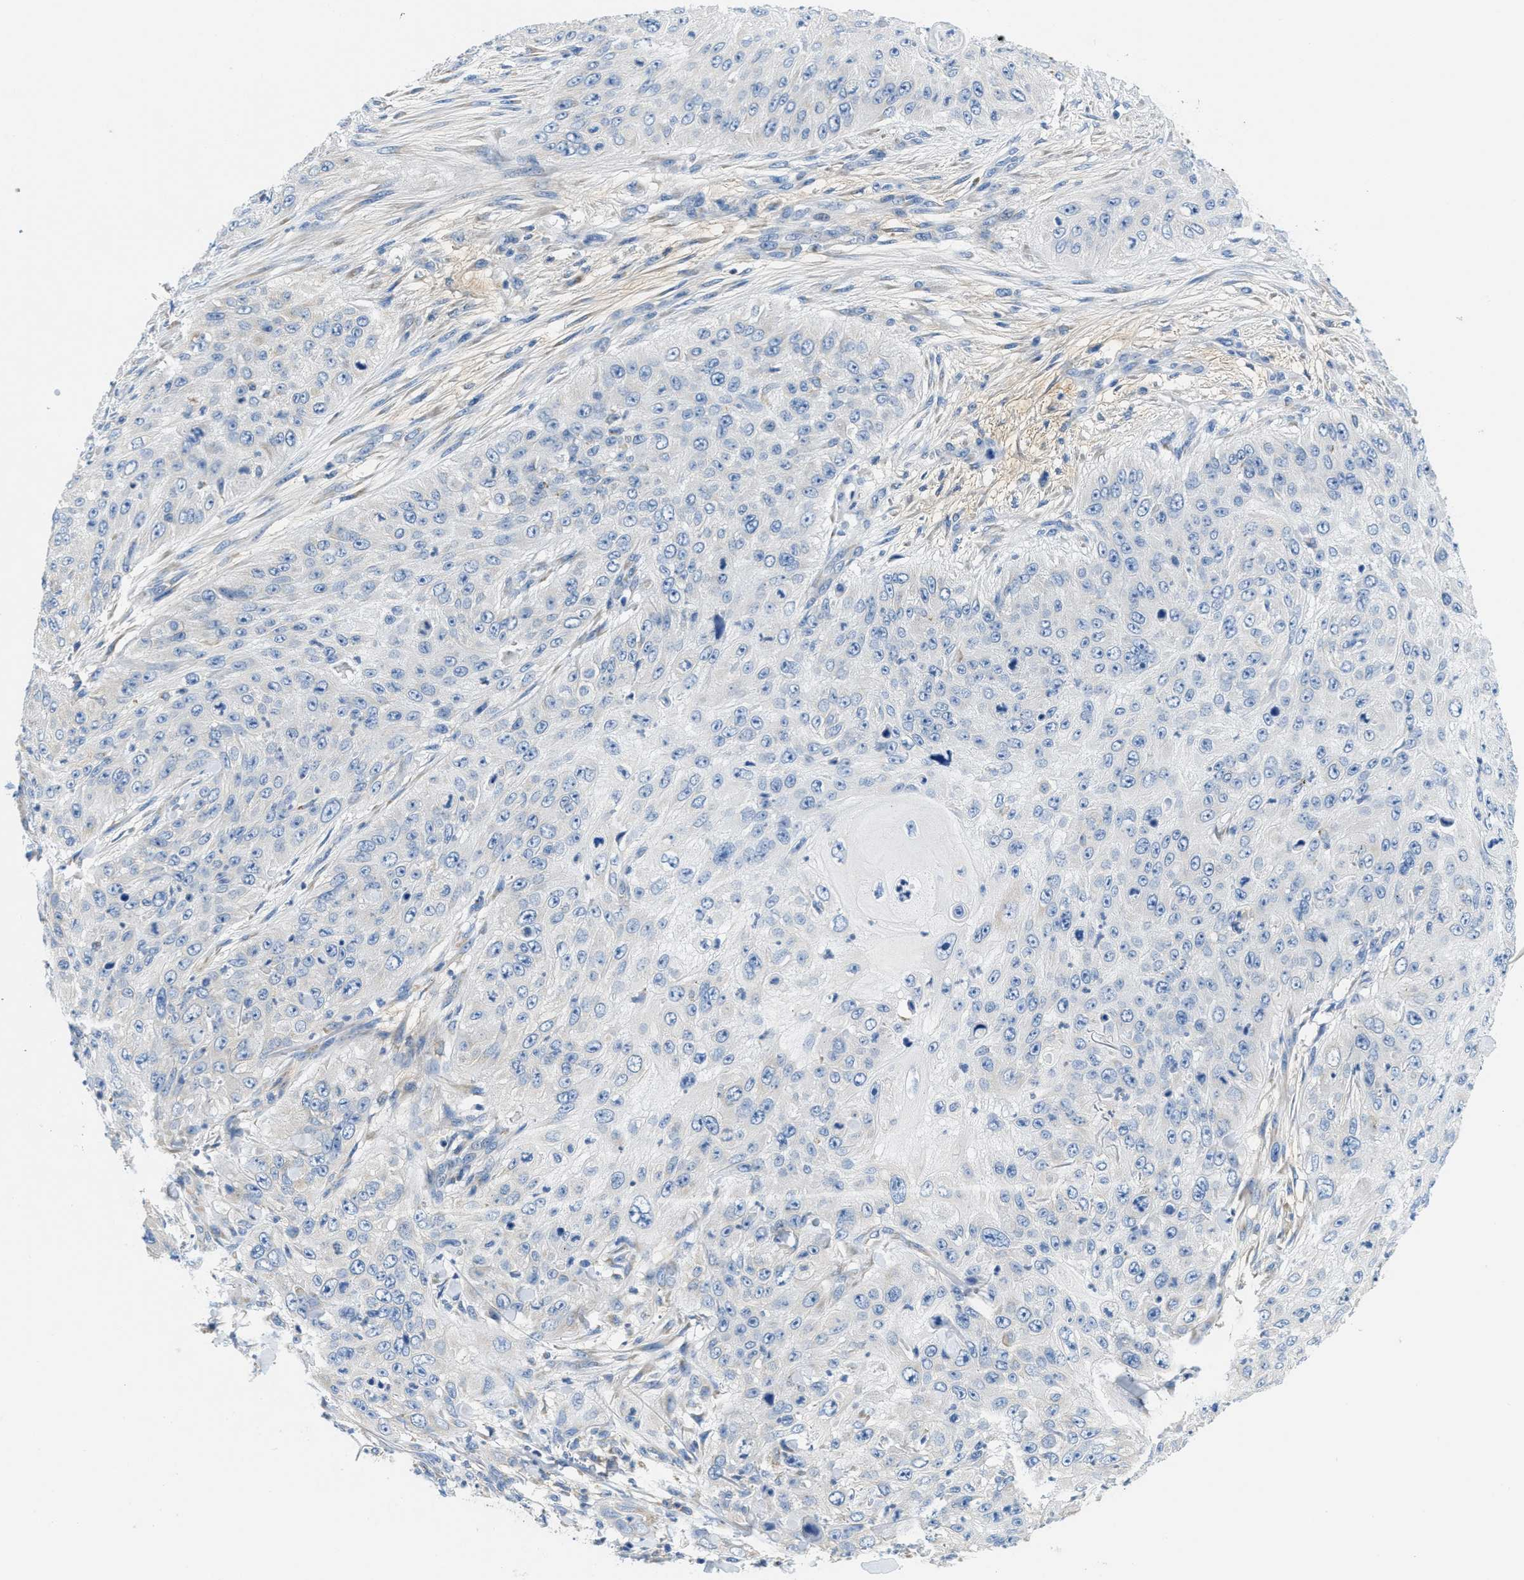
{"staining": {"intensity": "negative", "quantity": "none", "location": "none"}, "tissue": "skin cancer", "cell_type": "Tumor cells", "image_type": "cancer", "snomed": [{"axis": "morphology", "description": "Squamous cell carcinoma, NOS"}, {"axis": "topography", "description": "Skin"}], "caption": "High power microscopy micrograph of an IHC image of skin cancer (squamous cell carcinoma), revealing no significant staining in tumor cells.", "gene": "PTDSS1", "patient": {"sex": "female", "age": 80}}